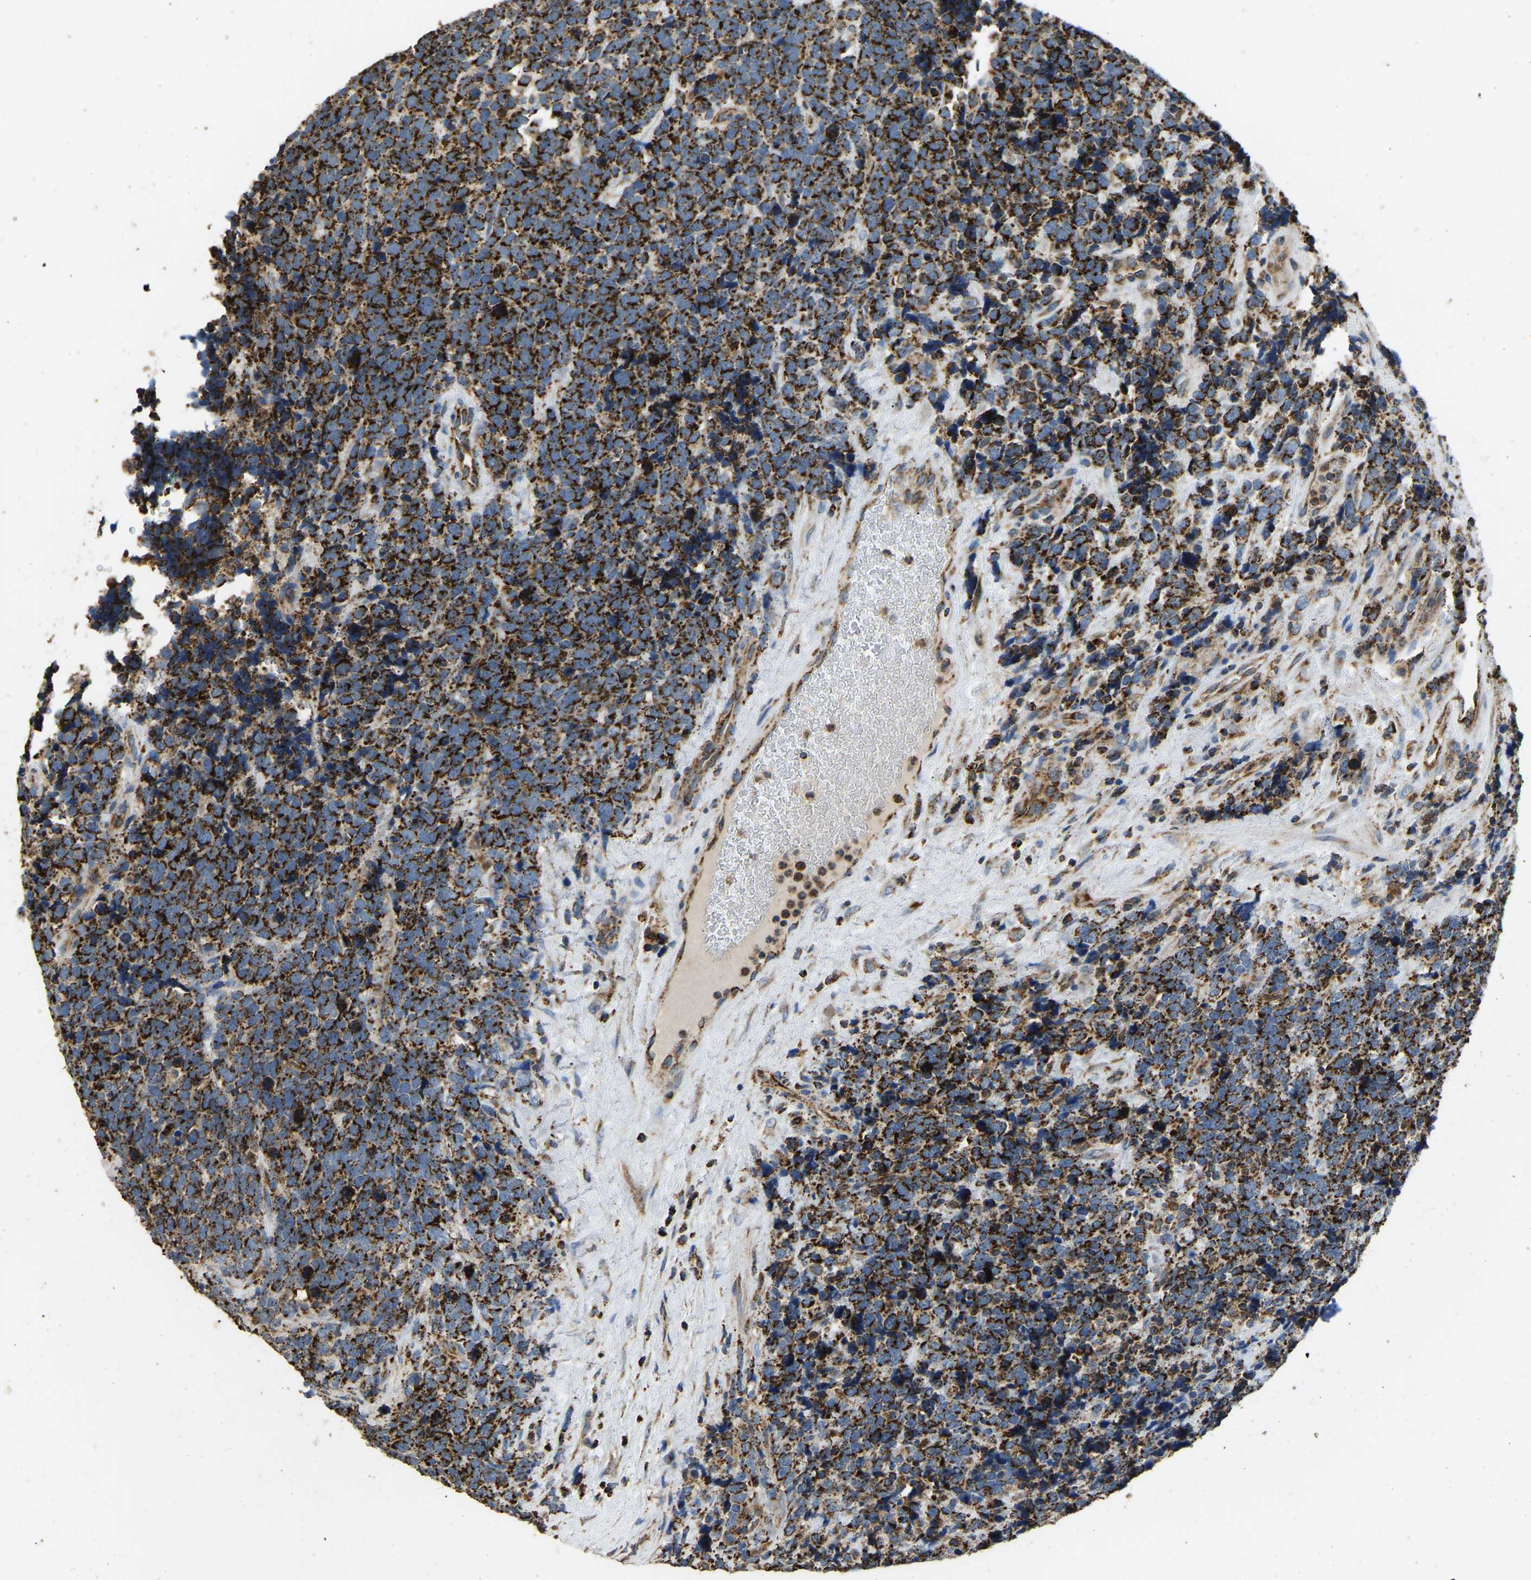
{"staining": {"intensity": "strong", "quantity": ">75%", "location": "cytoplasmic/membranous"}, "tissue": "urothelial cancer", "cell_type": "Tumor cells", "image_type": "cancer", "snomed": [{"axis": "morphology", "description": "Urothelial carcinoma, High grade"}, {"axis": "topography", "description": "Urinary bladder"}], "caption": "A histopathology image of urothelial cancer stained for a protein reveals strong cytoplasmic/membranous brown staining in tumor cells.", "gene": "TUFM", "patient": {"sex": "female", "age": 82}}